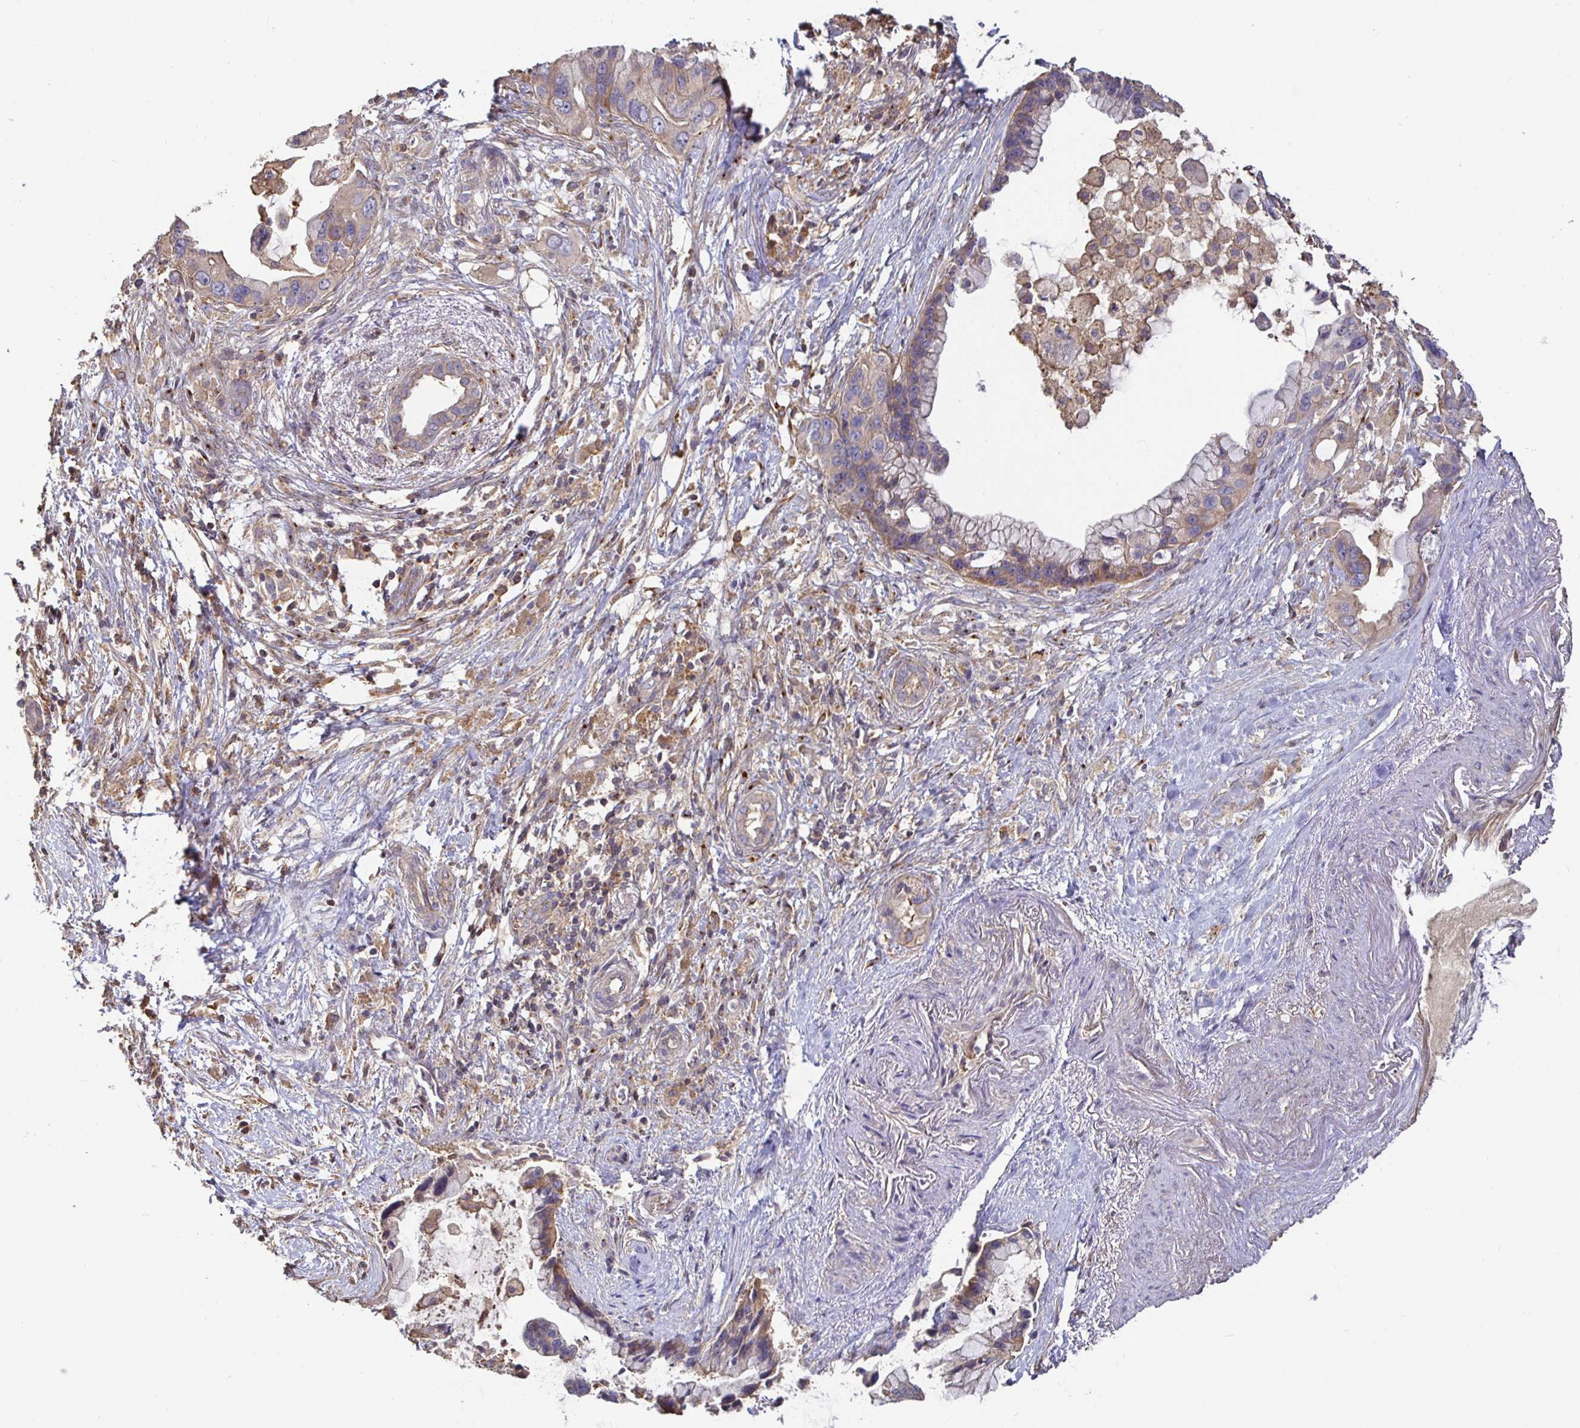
{"staining": {"intensity": "weak", "quantity": "25%-75%", "location": "cytoplasmic/membranous"}, "tissue": "pancreatic cancer", "cell_type": "Tumor cells", "image_type": "cancer", "snomed": [{"axis": "morphology", "description": "Adenocarcinoma, NOS"}, {"axis": "topography", "description": "Pancreas"}], "caption": "High-magnification brightfield microscopy of pancreatic cancer (adenocarcinoma) stained with DAB (3,3'-diaminobenzidine) (brown) and counterstained with hematoxylin (blue). tumor cells exhibit weak cytoplasmic/membranous positivity is appreciated in about25%-75% of cells.", "gene": "C1QTNF7", "patient": {"sex": "female", "age": 83}}